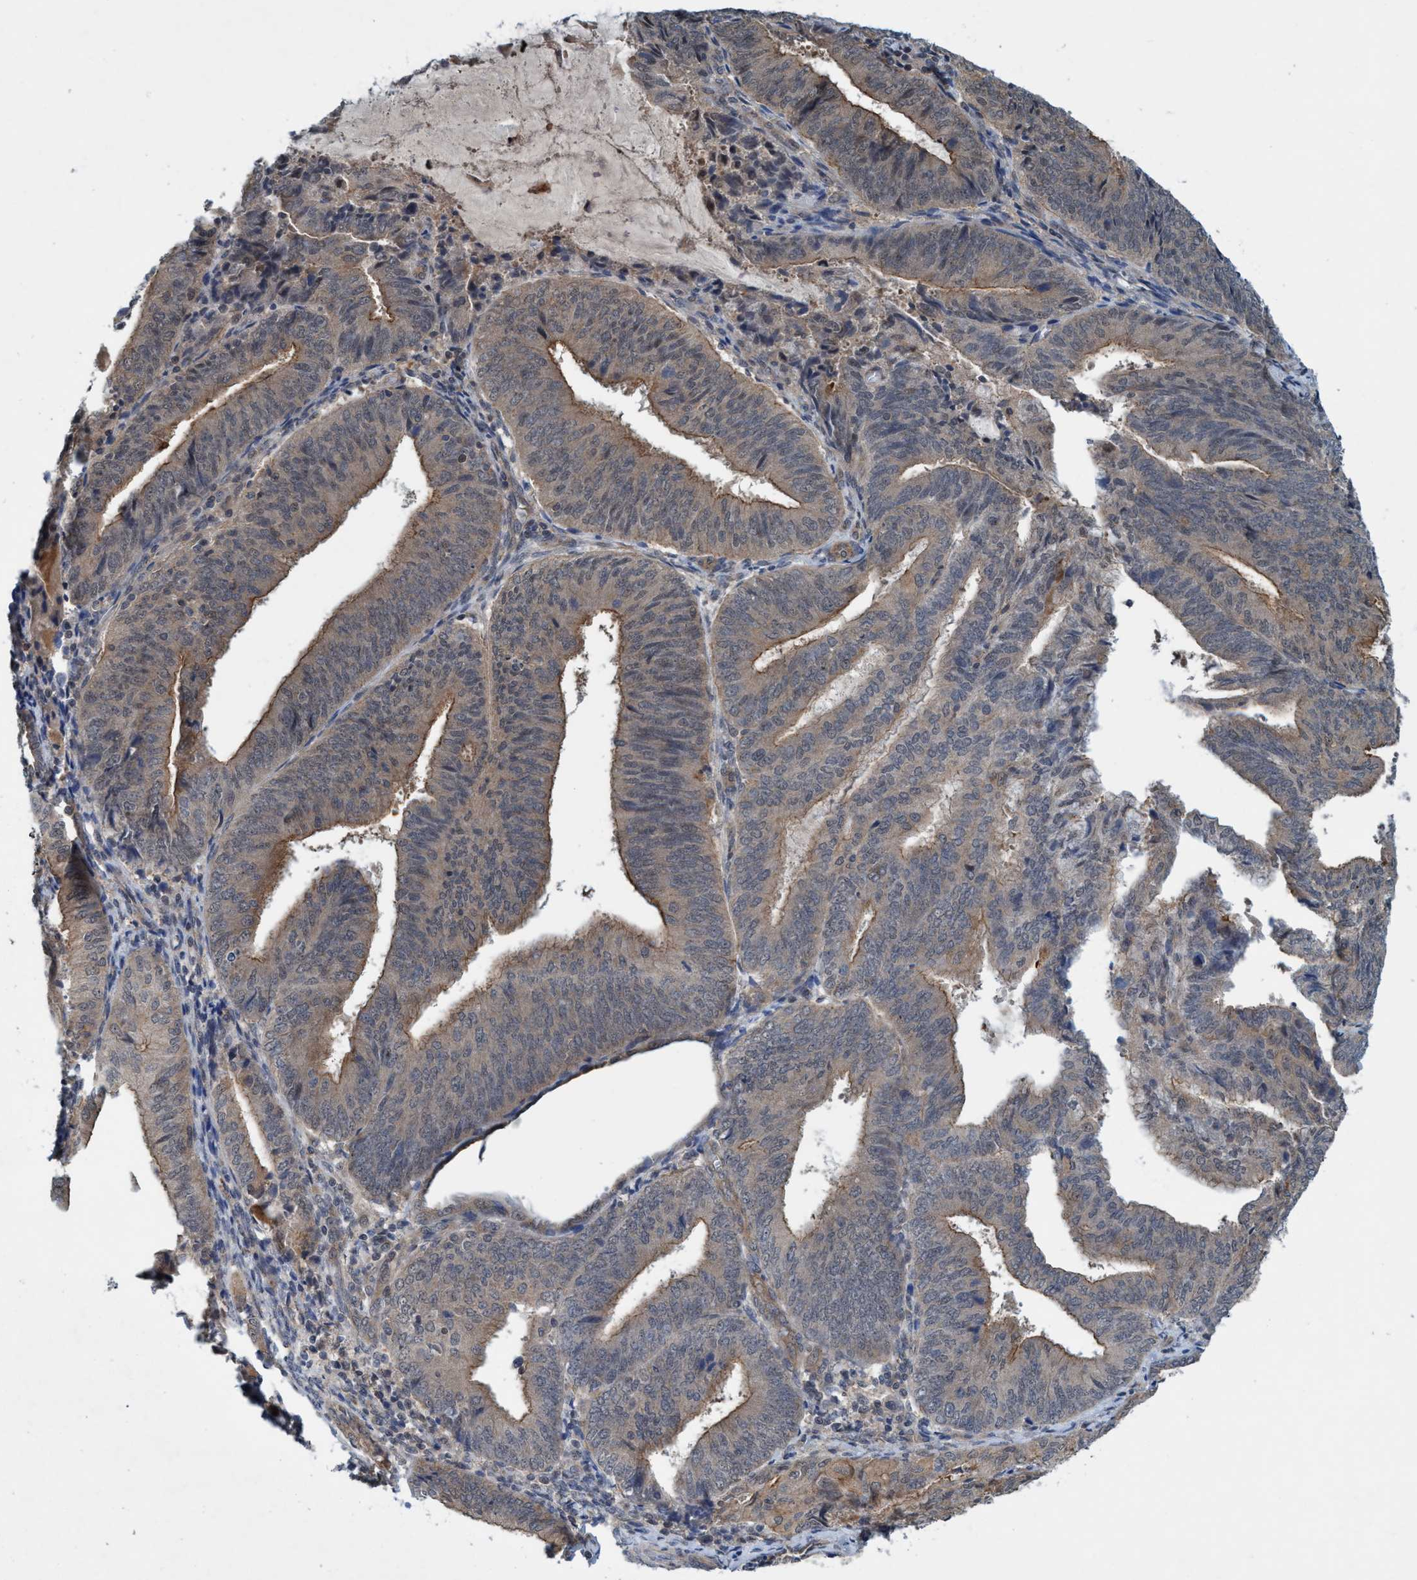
{"staining": {"intensity": "moderate", "quantity": "25%-75%", "location": "cytoplasmic/membranous"}, "tissue": "endometrial cancer", "cell_type": "Tumor cells", "image_type": "cancer", "snomed": [{"axis": "morphology", "description": "Adenocarcinoma, NOS"}, {"axis": "topography", "description": "Endometrium"}], "caption": "Endometrial cancer stained with IHC shows moderate cytoplasmic/membranous positivity in approximately 25%-75% of tumor cells. (brown staining indicates protein expression, while blue staining denotes nuclei).", "gene": "TRIM65", "patient": {"sex": "female", "age": 81}}